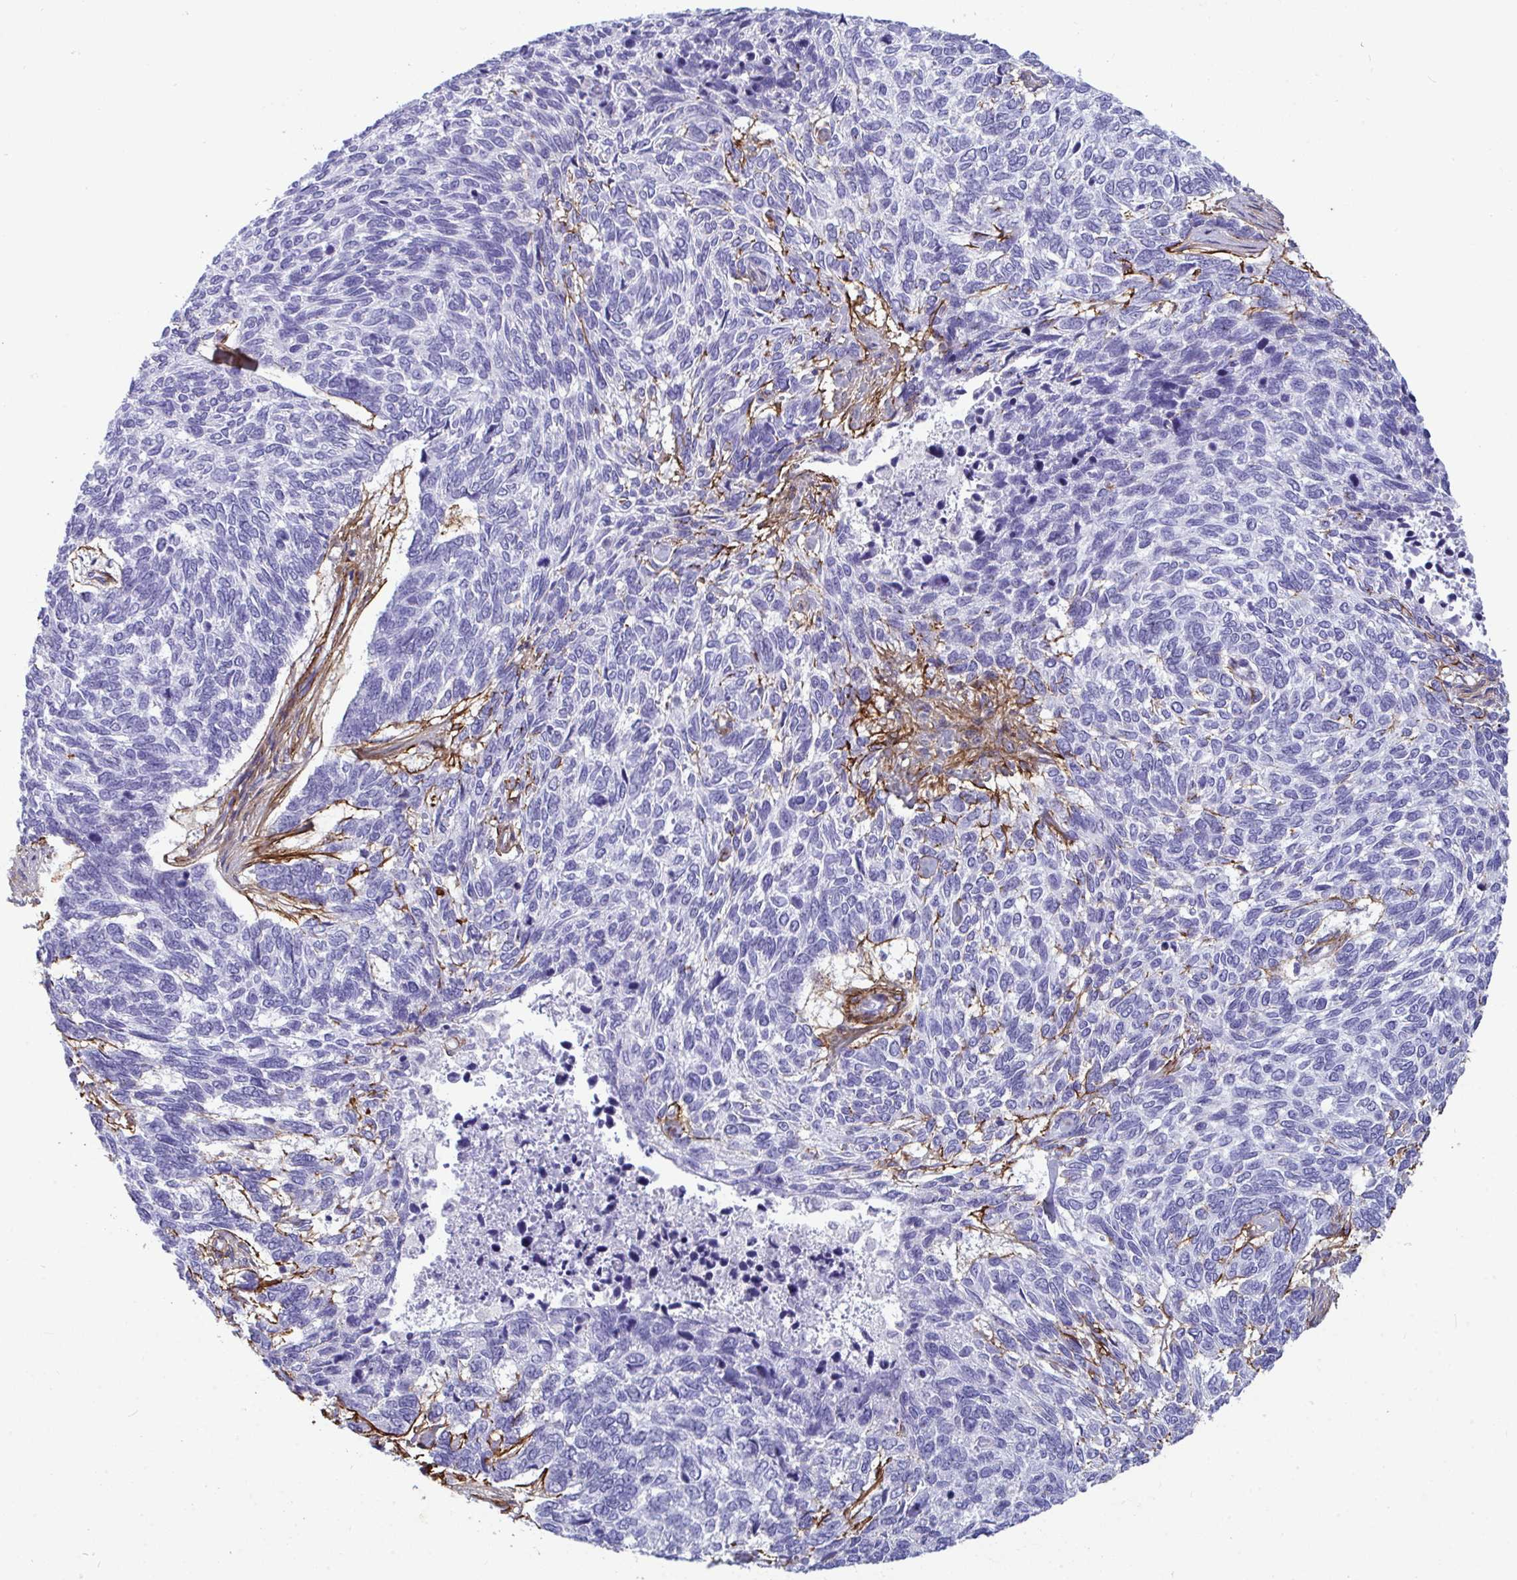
{"staining": {"intensity": "negative", "quantity": "none", "location": "none"}, "tissue": "skin cancer", "cell_type": "Tumor cells", "image_type": "cancer", "snomed": [{"axis": "morphology", "description": "Basal cell carcinoma"}, {"axis": "topography", "description": "Skin"}], "caption": "Immunohistochemistry (IHC) photomicrograph of human basal cell carcinoma (skin) stained for a protein (brown), which reveals no positivity in tumor cells.", "gene": "LHFPL6", "patient": {"sex": "female", "age": 65}}